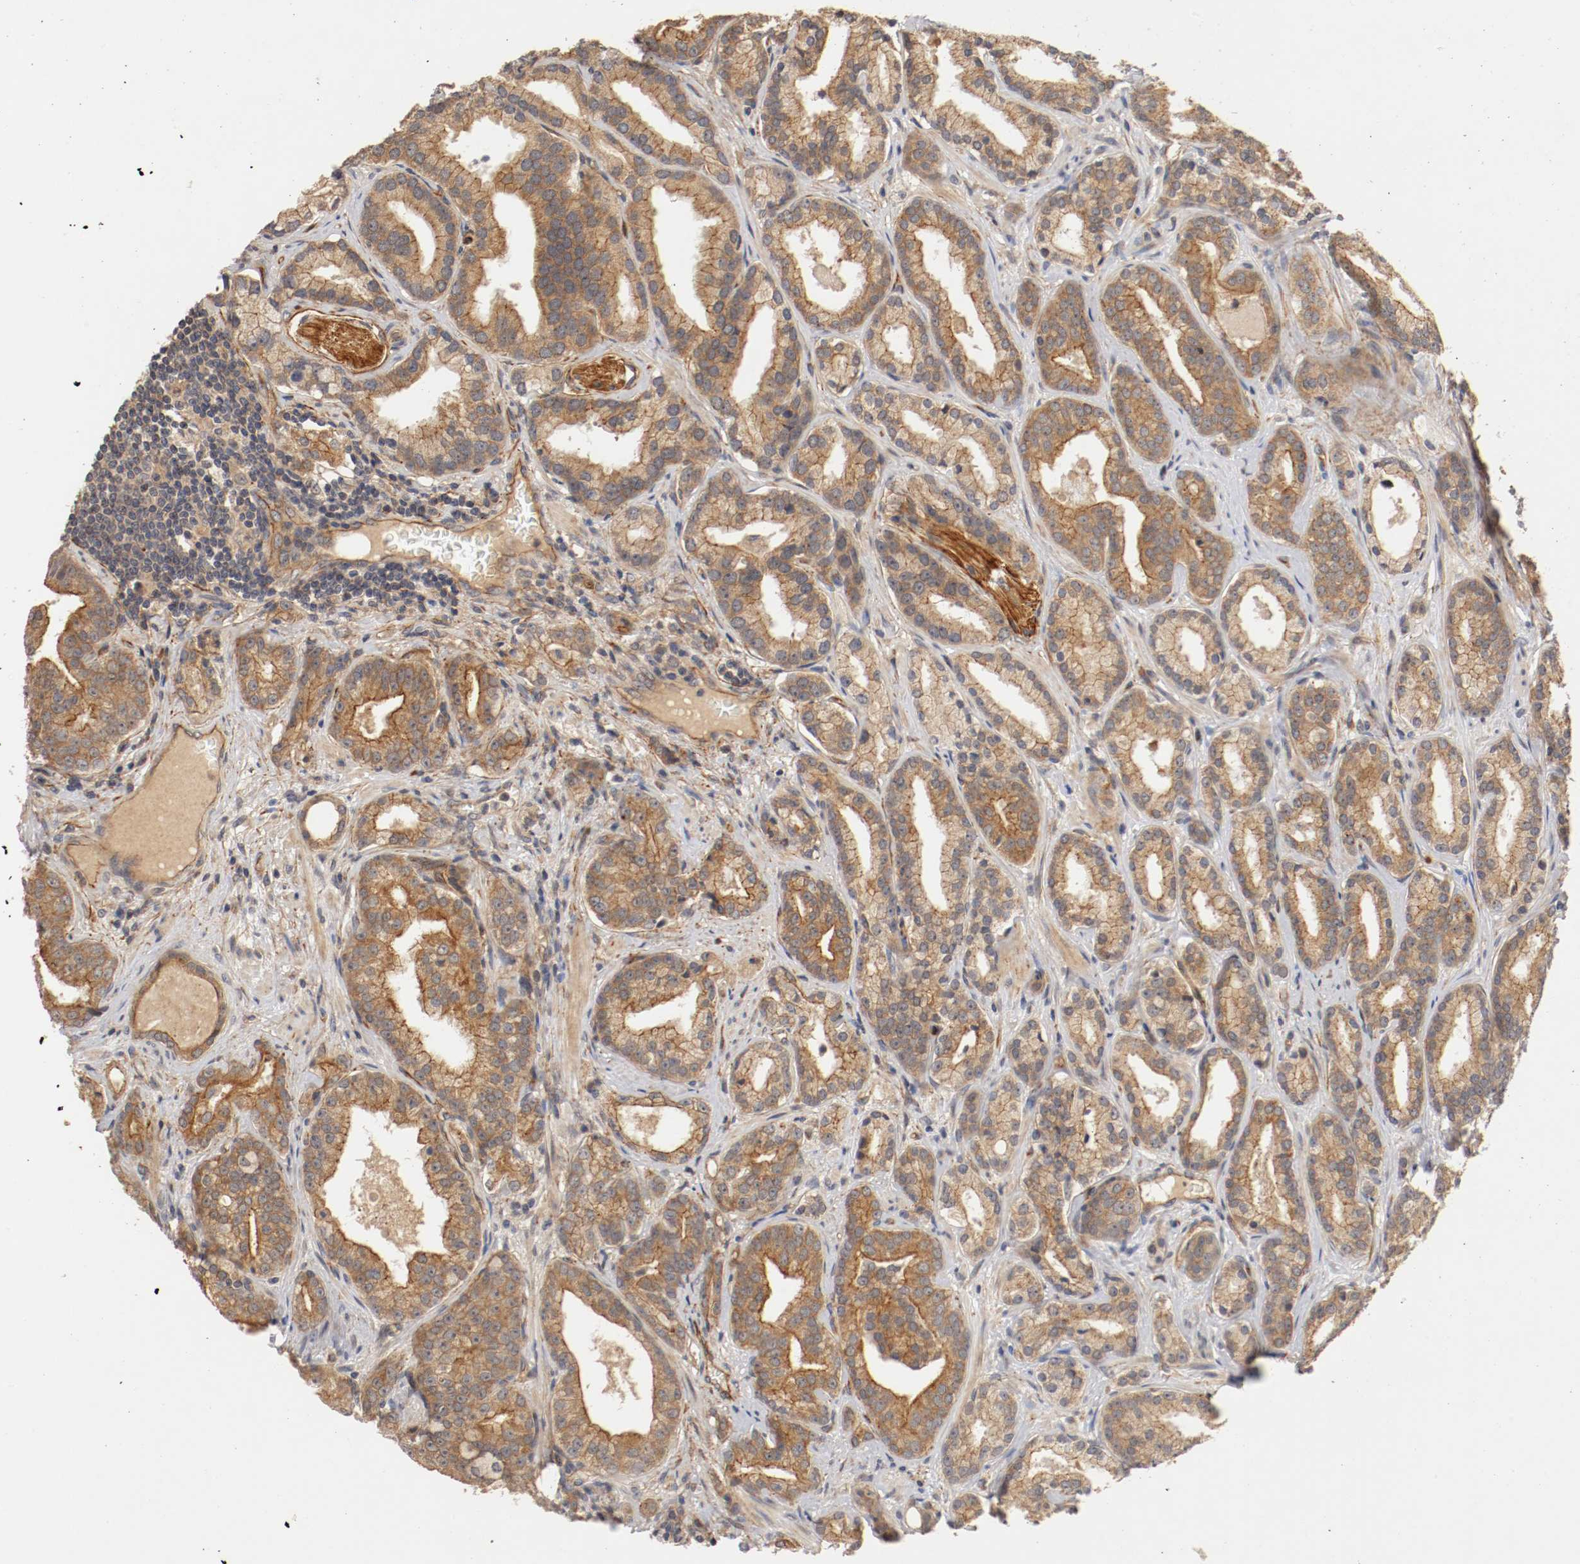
{"staining": {"intensity": "moderate", "quantity": ">75%", "location": "cytoplasmic/membranous"}, "tissue": "prostate cancer", "cell_type": "Tumor cells", "image_type": "cancer", "snomed": [{"axis": "morphology", "description": "Adenocarcinoma, Low grade"}, {"axis": "topography", "description": "Prostate"}], "caption": "DAB (3,3'-diaminobenzidine) immunohistochemical staining of prostate cancer exhibits moderate cytoplasmic/membranous protein positivity in approximately >75% of tumor cells.", "gene": "TYK2", "patient": {"sex": "male", "age": 63}}